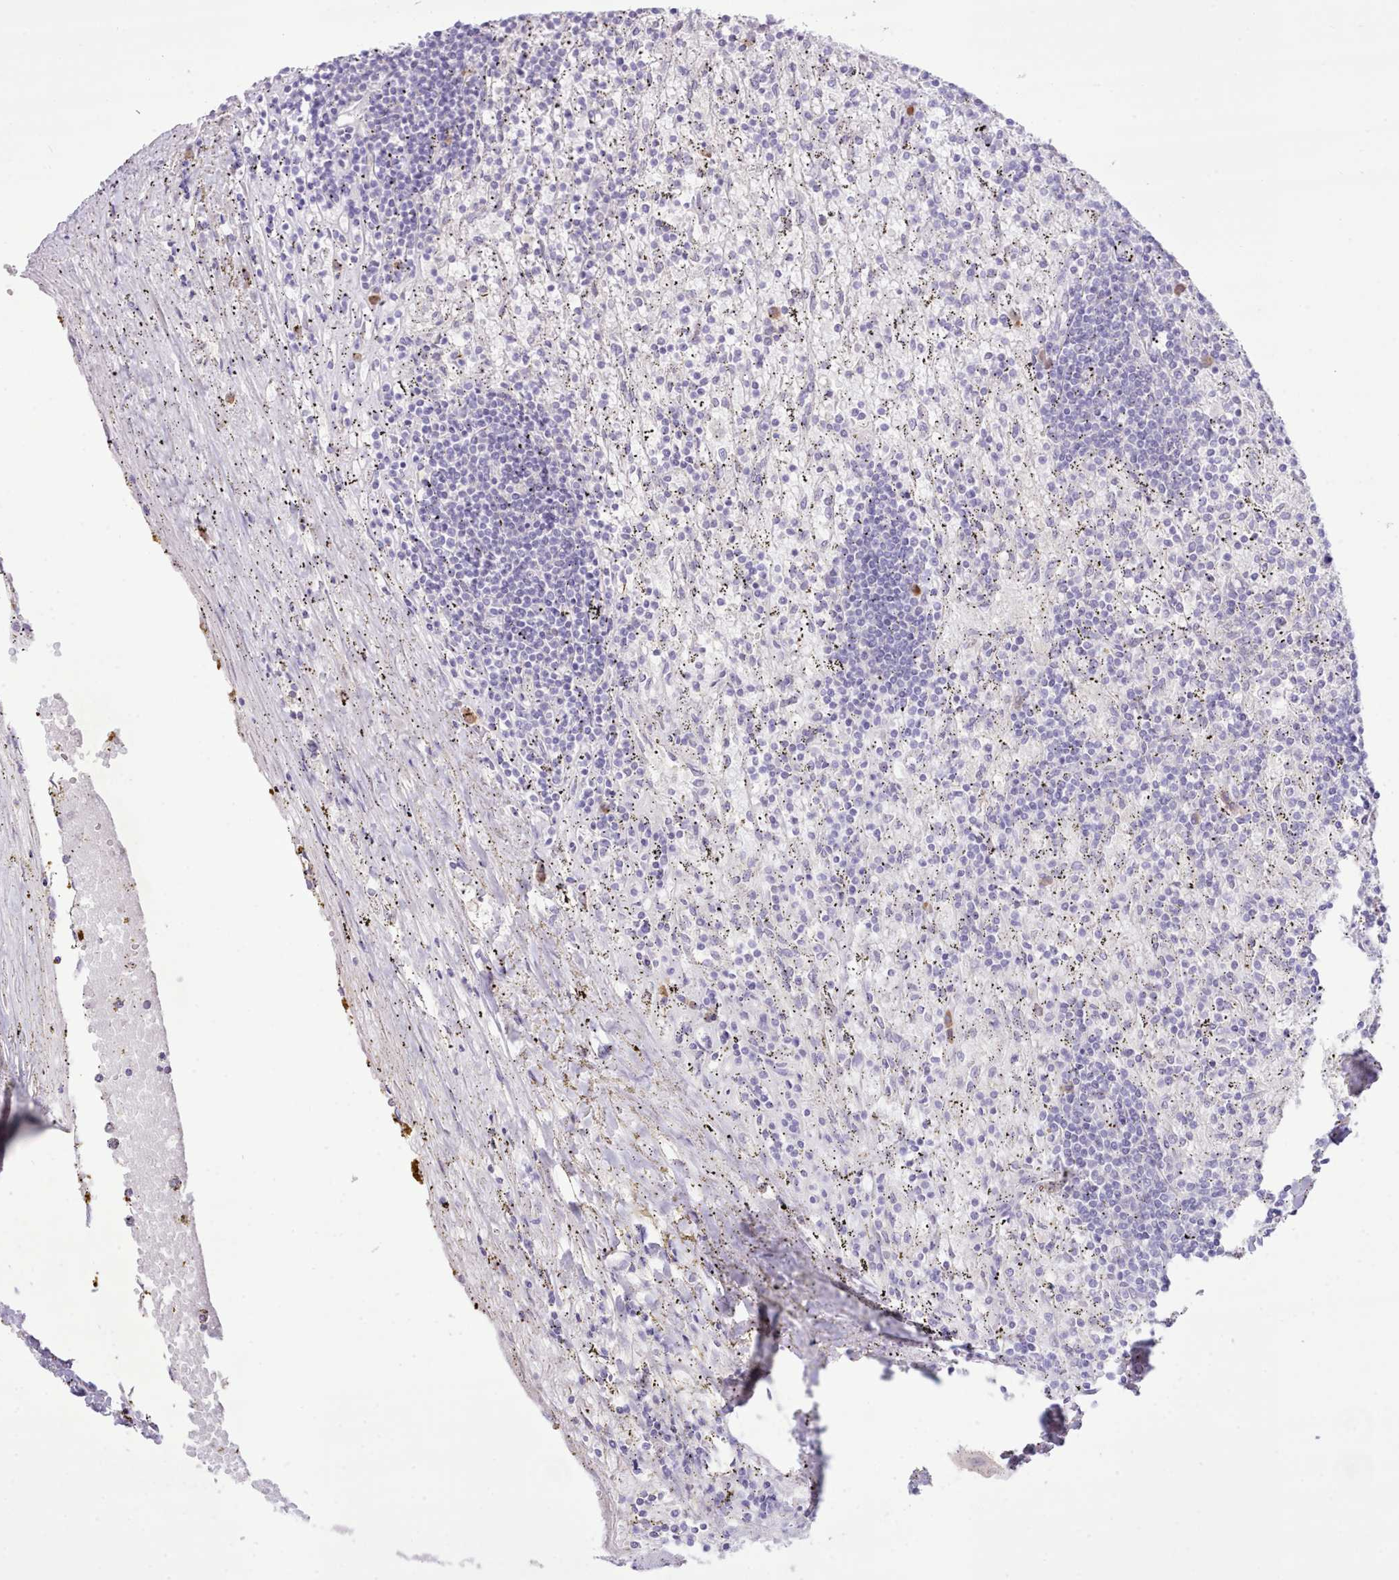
{"staining": {"intensity": "negative", "quantity": "none", "location": "none"}, "tissue": "lymphoma", "cell_type": "Tumor cells", "image_type": "cancer", "snomed": [{"axis": "morphology", "description": "Malignant lymphoma, non-Hodgkin's type, Low grade"}, {"axis": "topography", "description": "Spleen"}], "caption": "An immunohistochemistry histopathology image of malignant lymphoma, non-Hodgkin's type (low-grade) is shown. There is no staining in tumor cells of malignant lymphoma, non-Hodgkin's type (low-grade).", "gene": "CCL1", "patient": {"sex": "male", "age": 76}}